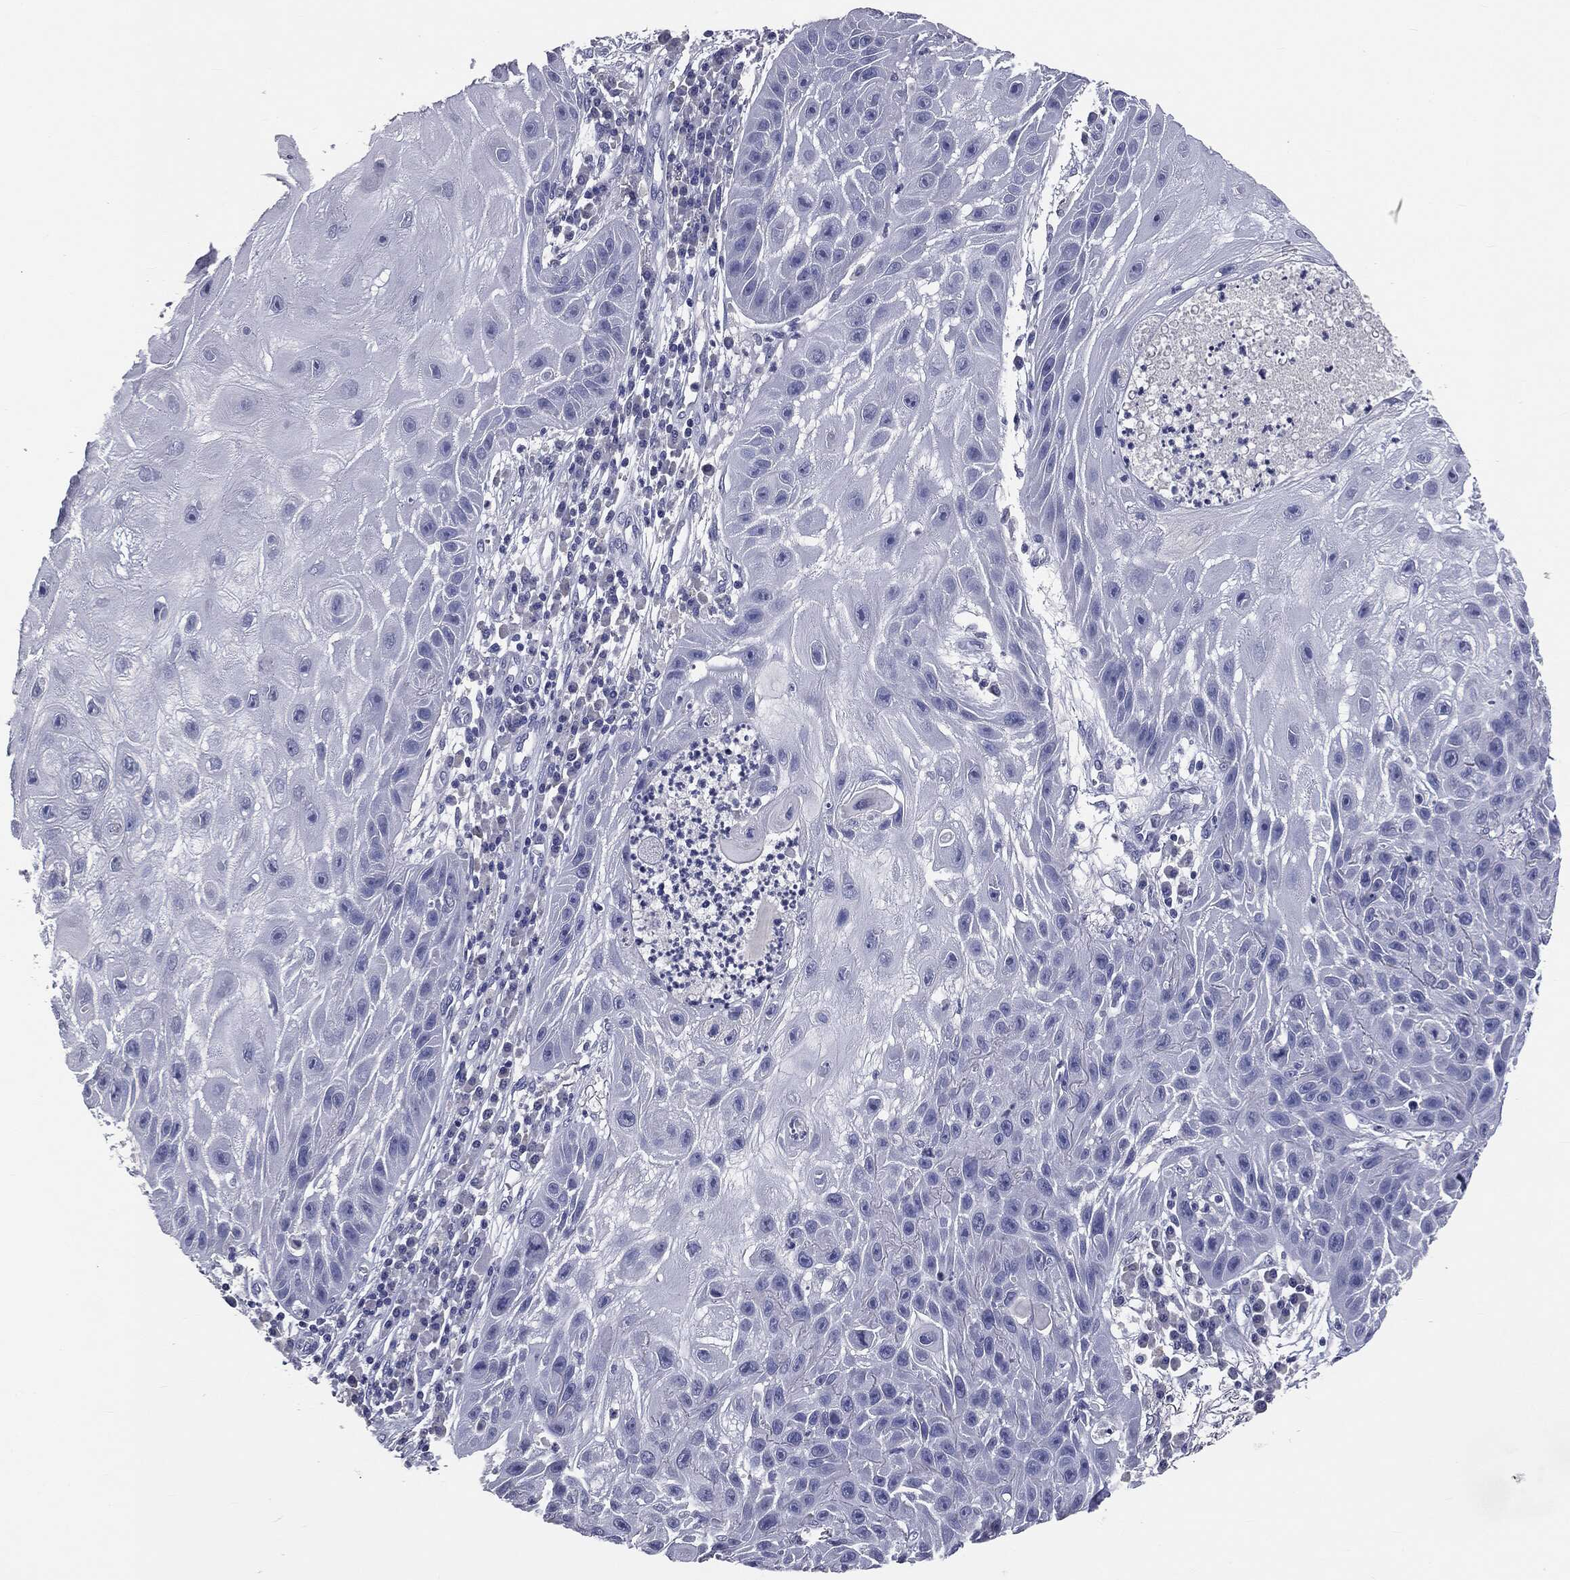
{"staining": {"intensity": "negative", "quantity": "none", "location": "none"}, "tissue": "skin cancer", "cell_type": "Tumor cells", "image_type": "cancer", "snomed": [{"axis": "morphology", "description": "Normal tissue, NOS"}, {"axis": "morphology", "description": "Squamous cell carcinoma, NOS"}, {"axis": "topography", "description": "Skin"}], "caption": "The photomicrograph shows no staining of tumor cells in skin cancer.", "gene": "AFP", "patient": {"sex": "male", "age": 79}}